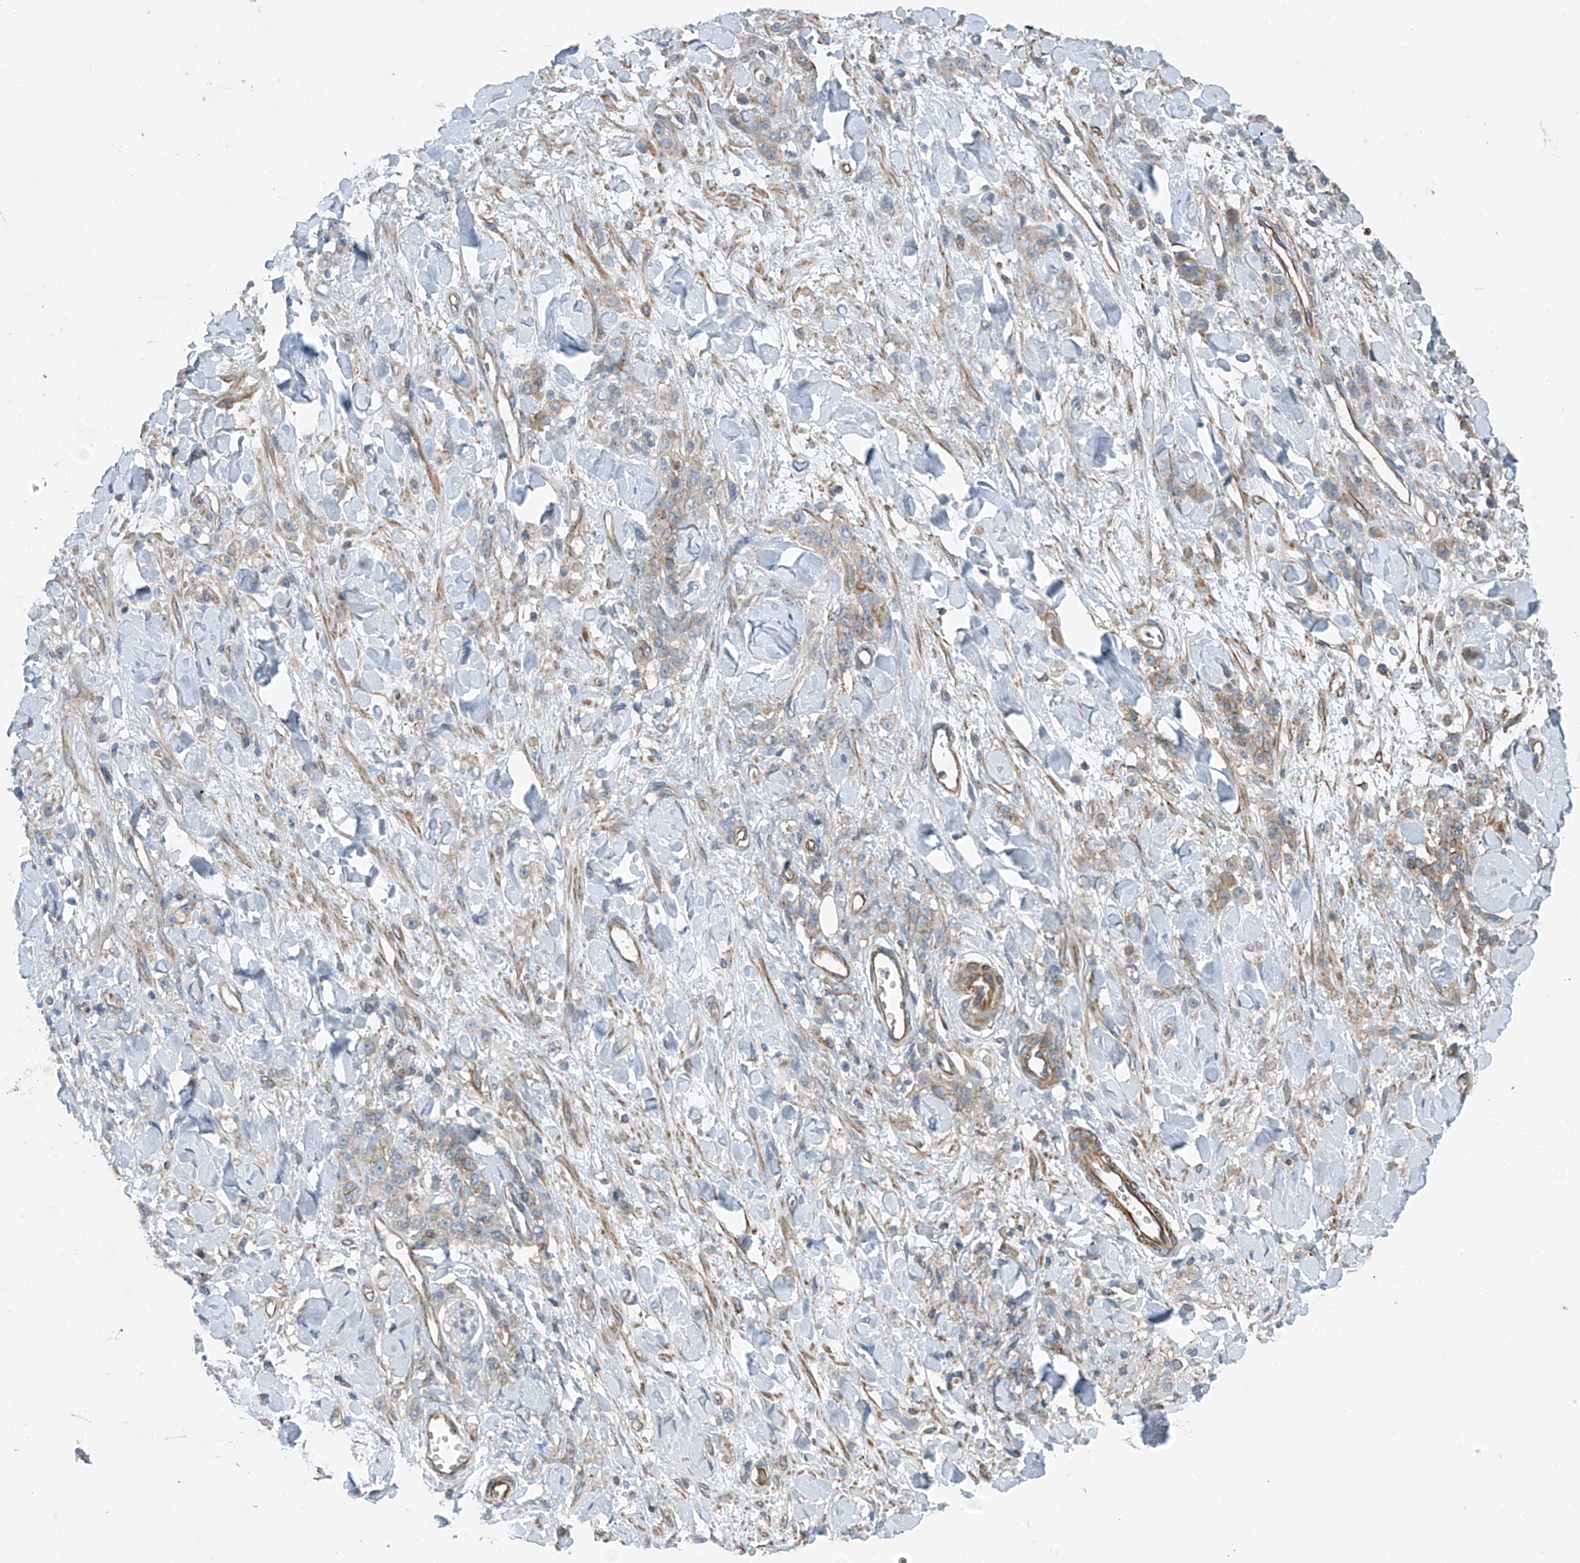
{"staining": {"intensity": "moderate", "quantity": "<25%", "location": "cytoplasmic/membranous"}, "tissue": "stomach cancer", "cell_type": "Tumor cells", "image_type": "cancer", "snomed": [{"axis": "morphology", "description": "Normal tissue, NOS"}, {"axis": "morphology", "description": "Adenocarcinoma, NOS"}, {"axis": "topography", "description": "Stomach"}], "caption": "Moderate cytoplasmic/membranous protein positivity is present in approximately <25% of tumor cells in adenocarcinoma (stomach).", "gene": "SLC1A5", "patient": {"sex": "male", "age": 82}}